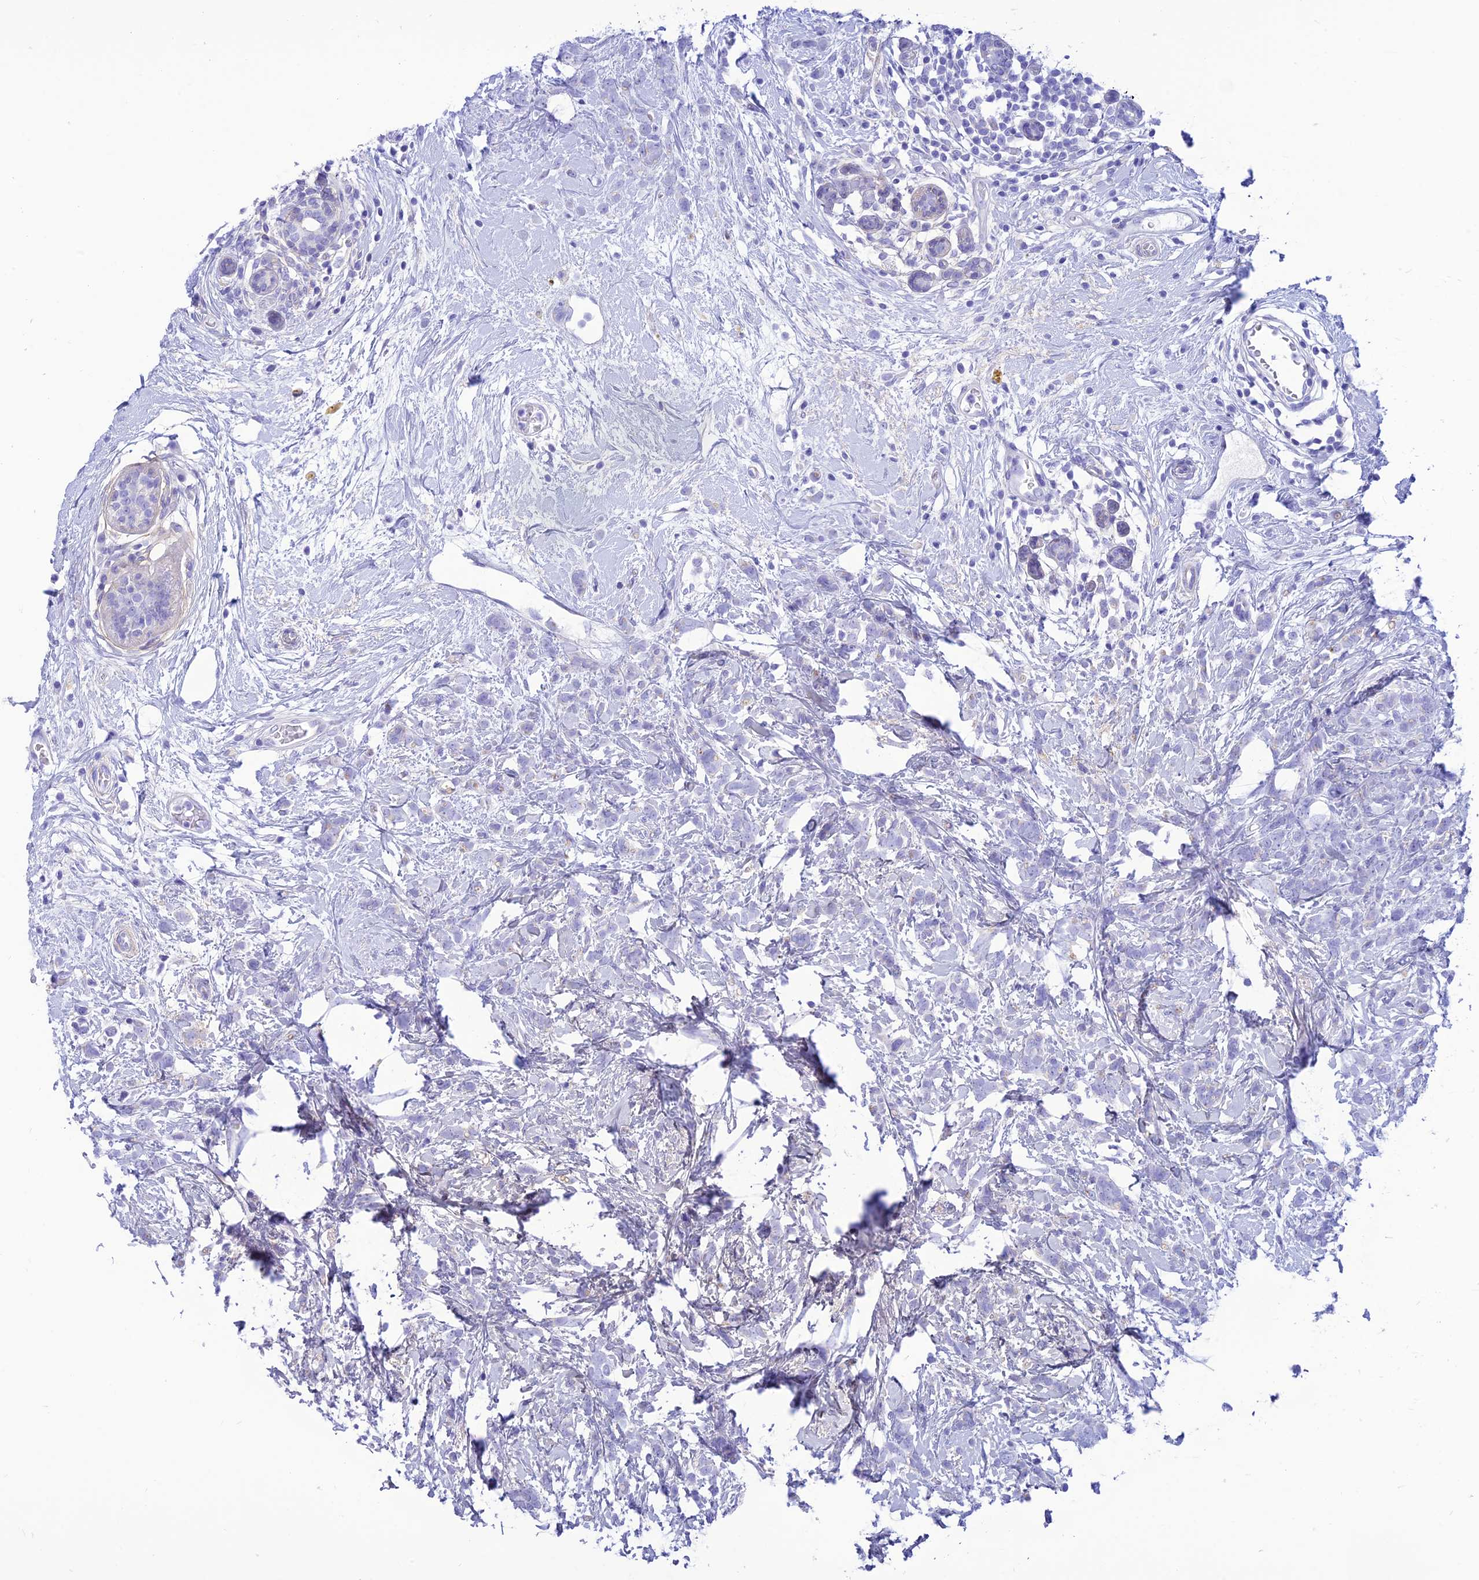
{"staining": {"intensity": "negative", "quantity": "none", "location": "none"}, "tissue": "breast cancer", "cell_type": "Tumor cells", "image_type": "cancer", "snomed": [{"axis": "morphology", "description": "Lobular carcinoma"}, {"axis": "topography", "description": "Breast"}], "caption": "Photomicrograph shows no significant protein staining in tumor cells of breast cancer (lobular carcinoma). (DAB (3,3'-diaminobenzidine) IHC visualized using brightfield microscopy, high magnification).", "gene": "PRNP", "patient": {"sex": "female", "age": 58}}